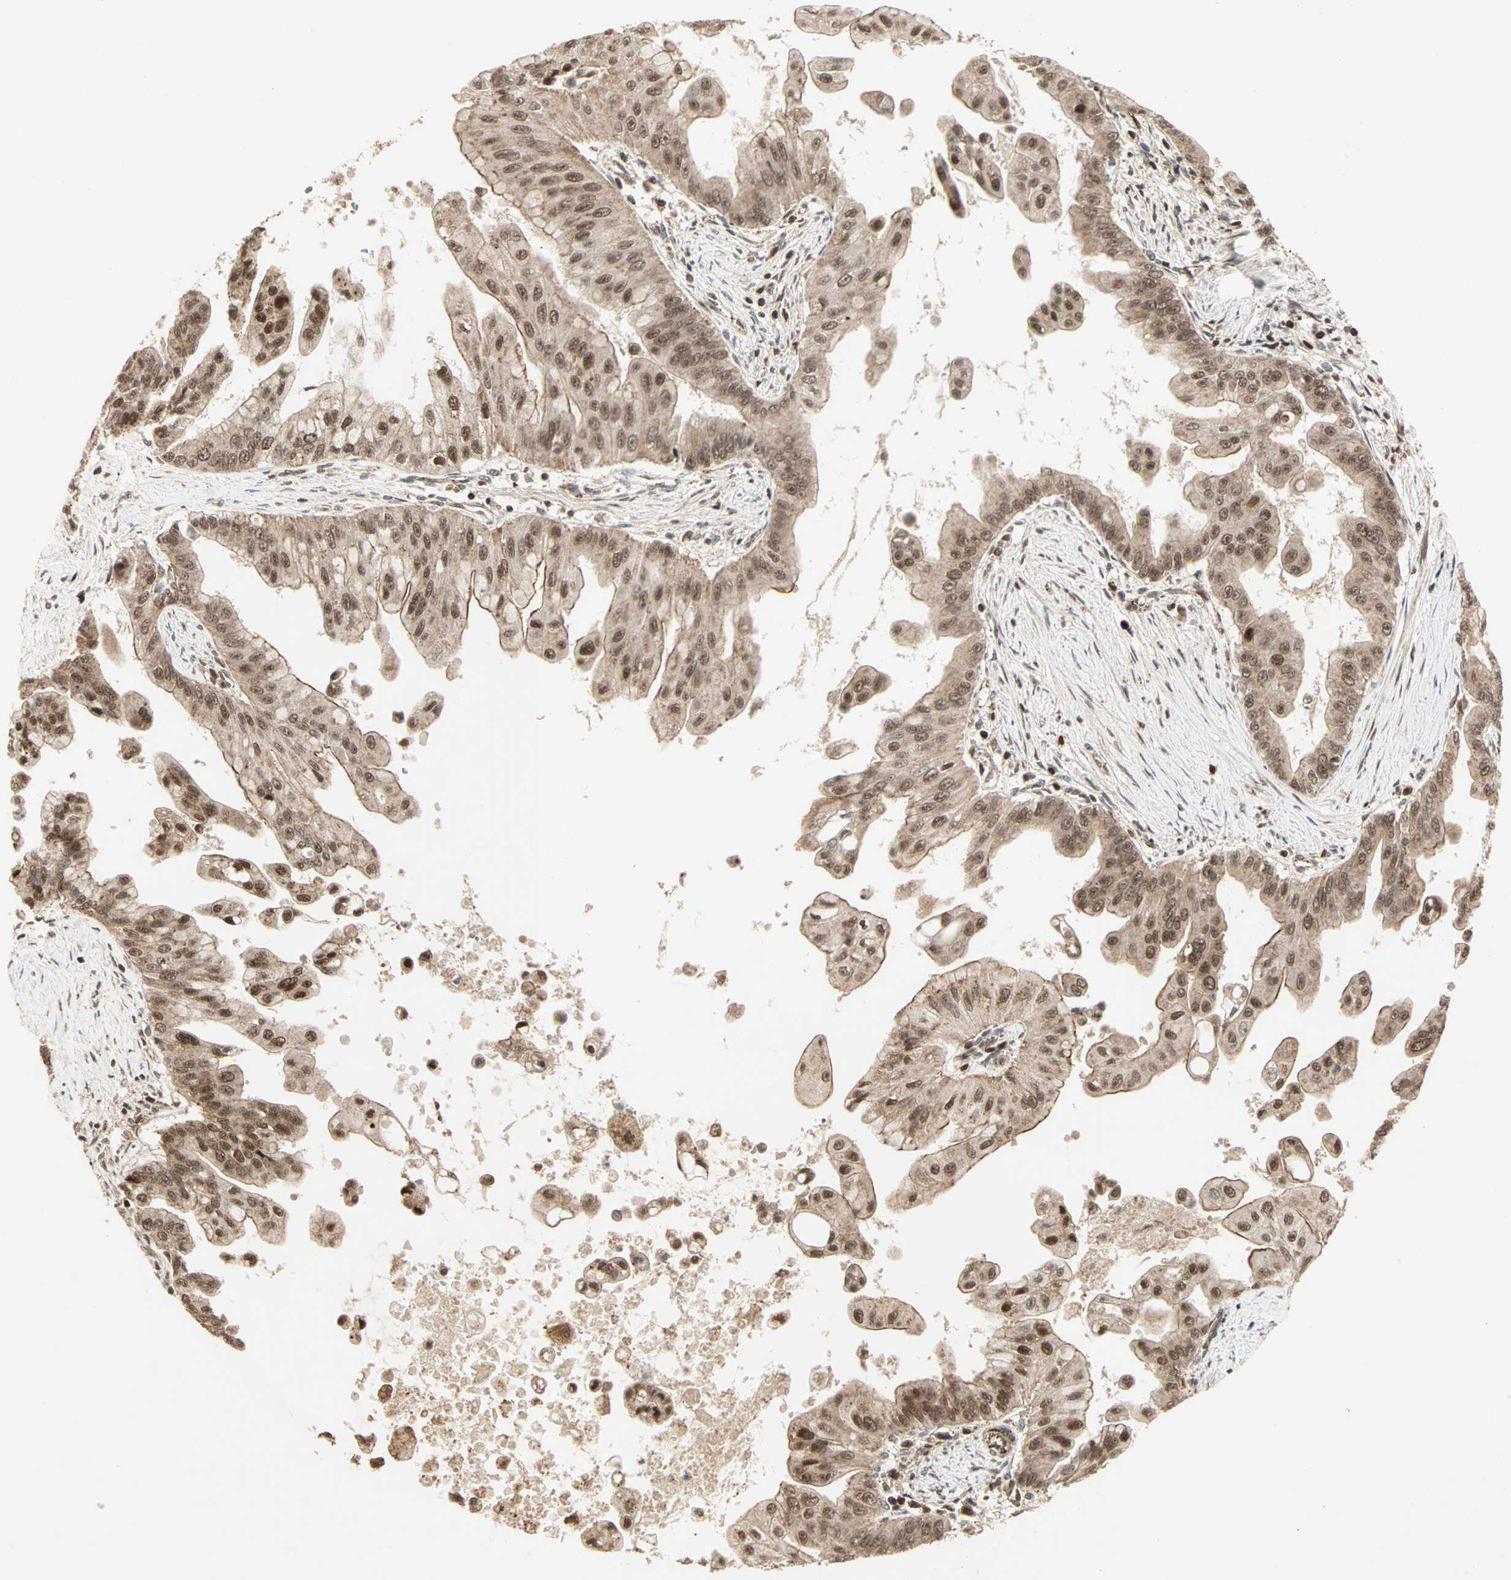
{"staining": {"intensity": "moderate", "quantity": ">75%", "location": "cytoplasmic/membranous,nuclear"}, "tissue": "pancreatic cancer", "cell_type": "Tumor cells", "image_type": "cancer", "snomed": [{"axis": "morphology", "description": "Adenocarcinoma, NOS"}, {"axis": "topography", "description": "Pancreas"}], "caption": "Protein expression analysis of human pancreatic cancer reveals moderate cytoplasmic/membranous and nuclear staining in about >75% of tumor cells.", "gene": "ZBED9", "patient": {"sex": "female", "age": 75}}